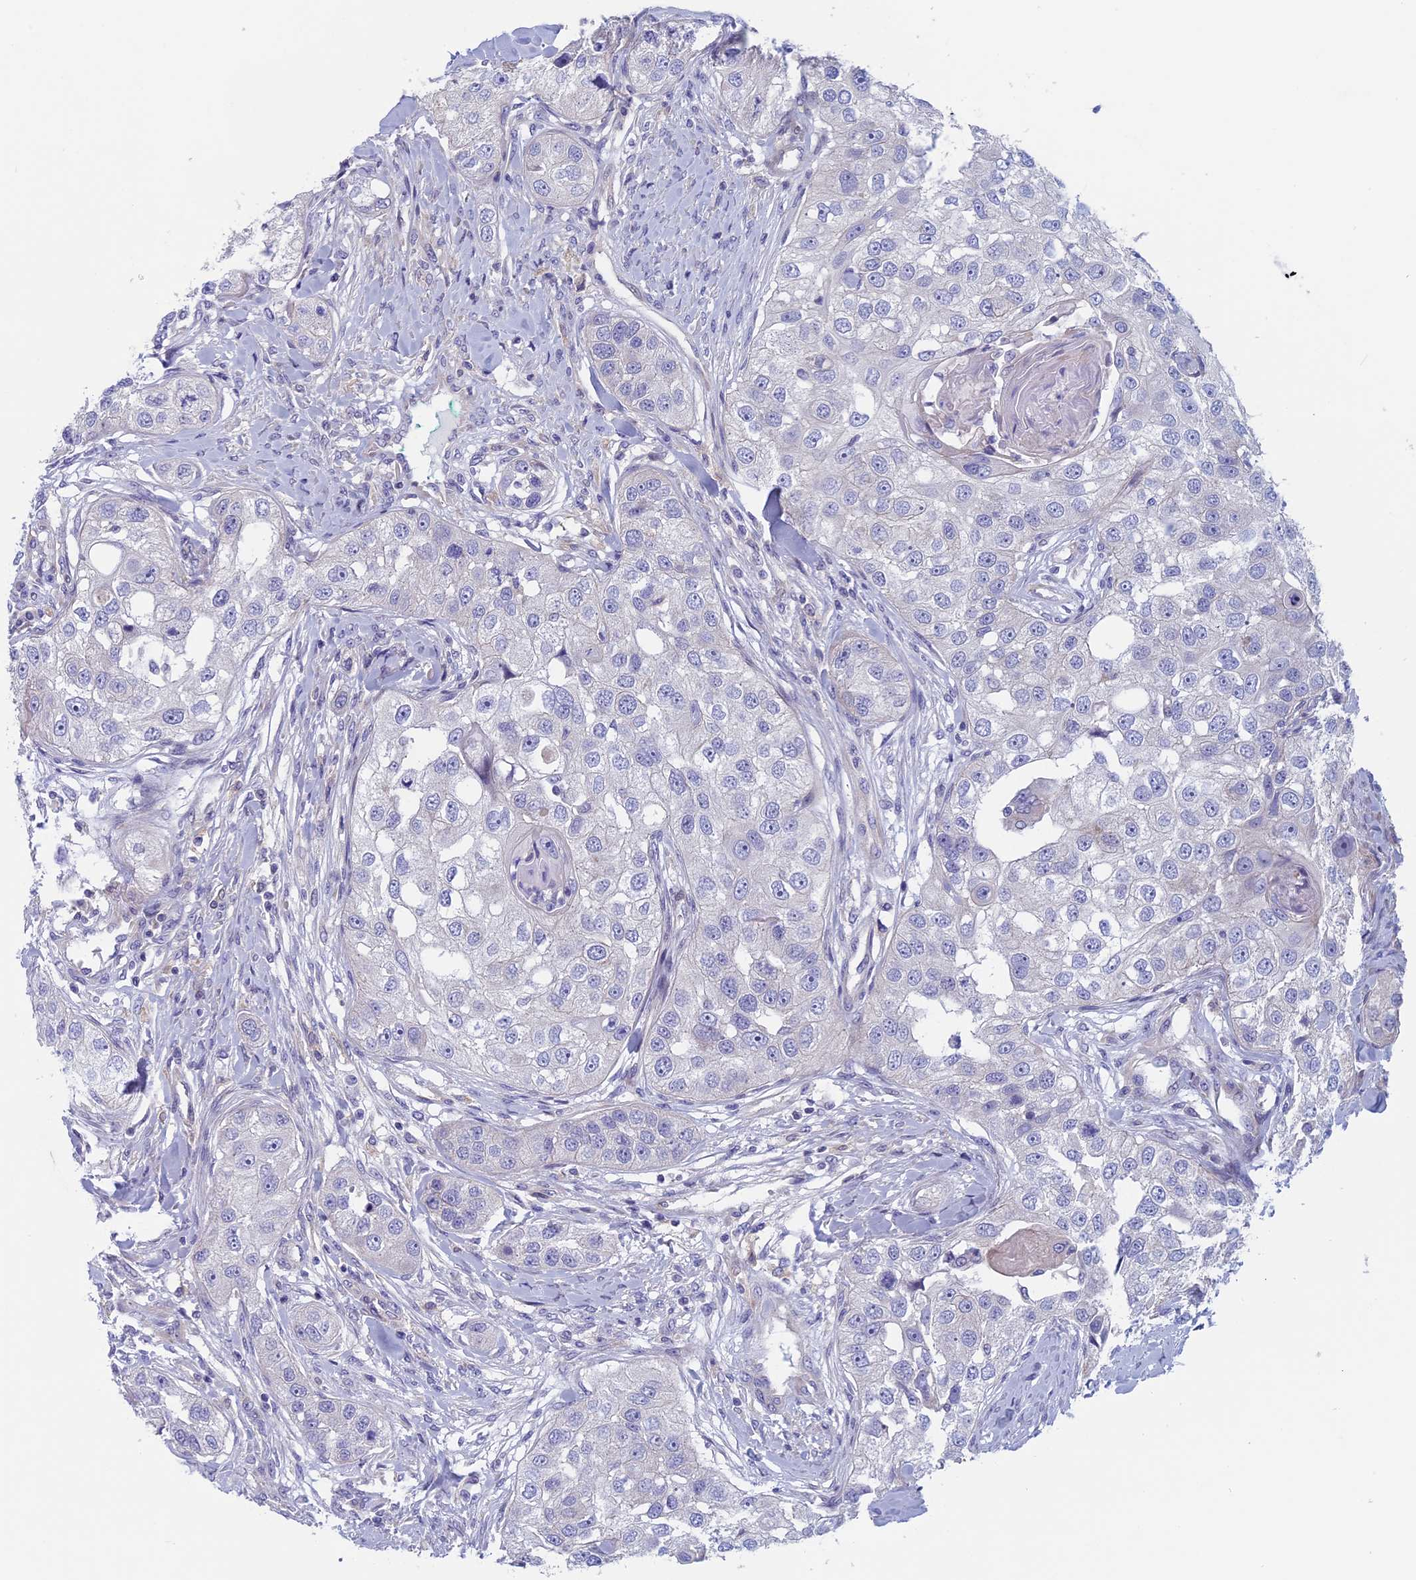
{"staining": {"intensity": "negative", "quantity": "none", "location": "none"}, "tissue": "head and neck cancer", "cell_type": "Tumor cells", "image_type": "cancer", "snomed": [{"axis": "morphology", "description": "Normal tissue, NOS"}, {"axis": "morphology", "description": "Squamous cell carcinoma, NOS"}, {"axis": "topography", "description": "Skeletal muscle"}, {"axis": "topography", "description": "Head-Neck"}], "caption": "DAB (3,3'-diaminobenzidine) immunohistochemical staining of human head and neck squamous cell carcinoma demonstrates no significant expression in tumor cells. Brightfield microscopy of immunohistochemistry stained with DAB (3,3'-diaminobenzidine) (brown) and hematoxylin (blue), captured at high magnification.", "gene": "CNOT6L", "patient": {"sex": "male", "age": 51}}